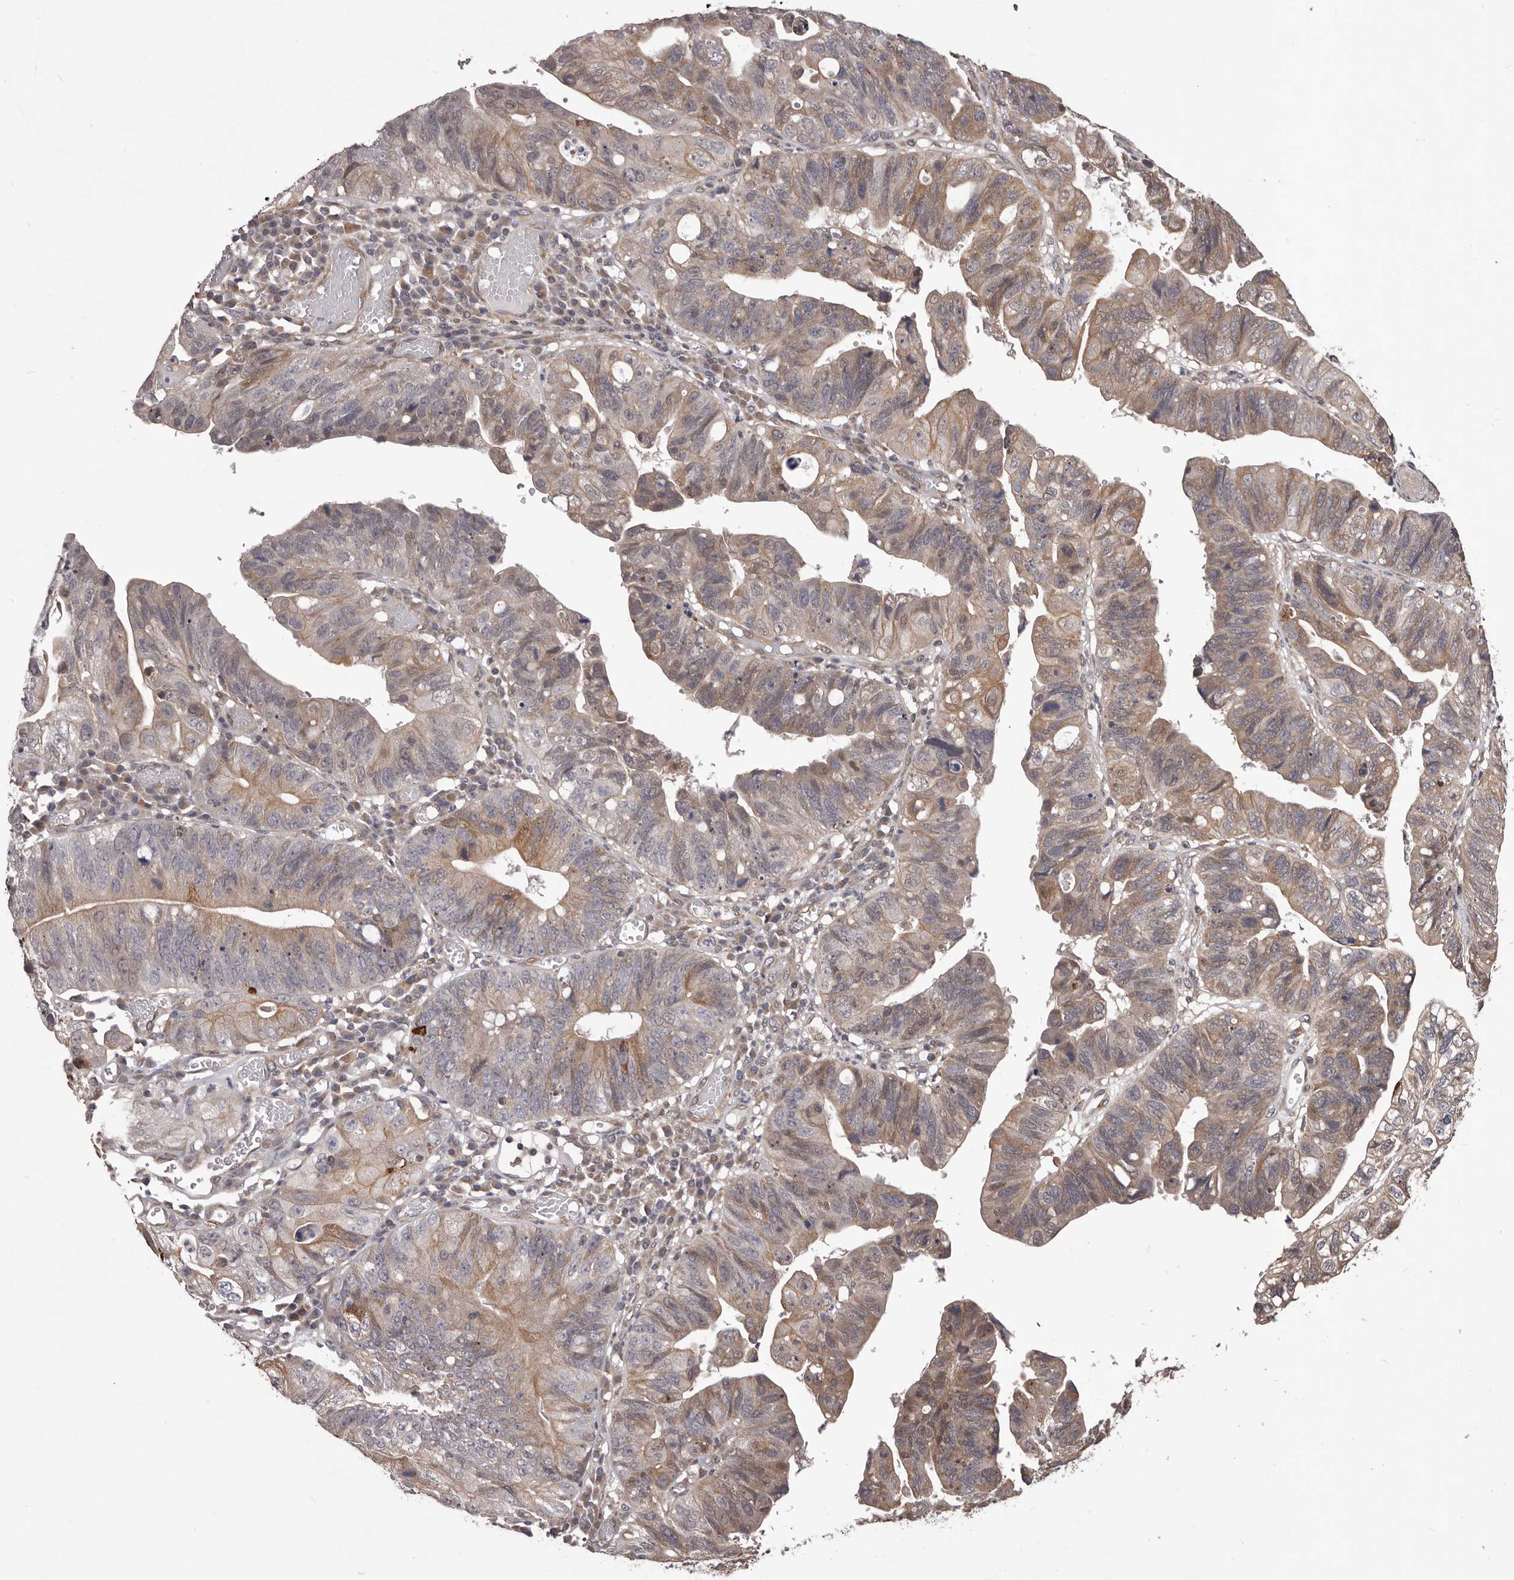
{"staining": {"intensity": "weak", "quantity": "25%-75%", "location": "cytoplasmic/membranous"}, "tissue": "stomach cancer", "cell_type": "Tumor cells", "image_type": "cancer", "snomed": [{"axis": "morphology", "description": "Adenocarcinoma, NOS"}, {"axis": "topography", "description": "Stomach"}], "caption": "Human stomach adenocarcinoma stained with a protein marker displays weak staining in tumor cells.", "gene": "CELF3", "patient": {"sex": "male", "age": 59}}